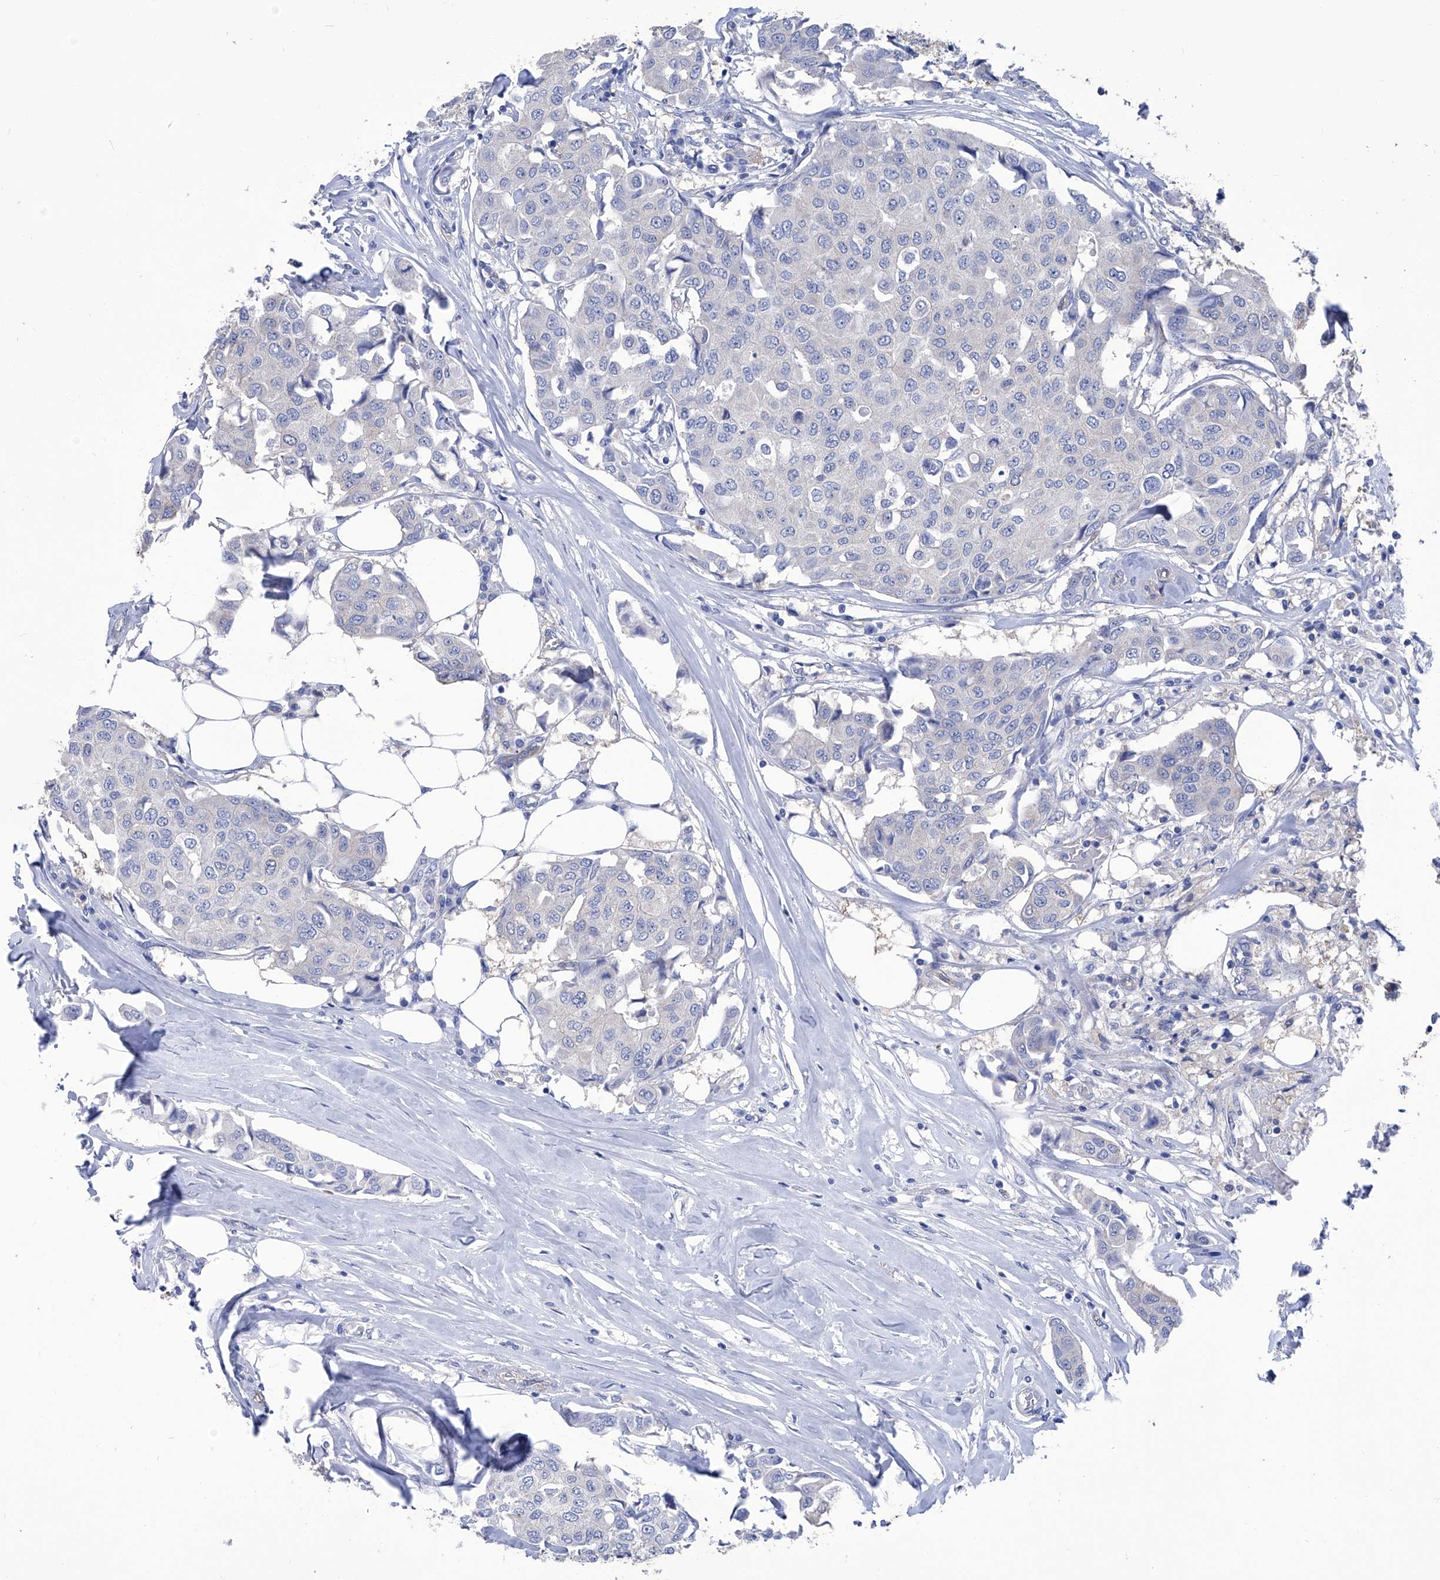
{"staining": {"intensity": "negative", "quantity": "none", "location": "none"}, "tissue": "breast cancer", "cell_type": "Tumor cells", "image_type": "cancer", "snomed": [{"axis": "morphology", "description": "Duct carcinoma"}, {"axis": "topography", "description": "Breast"}], "caption": "Breast cancer (intraductal carcinoma) stained for a protein using IHC exhibits no positivity tumor cells.", "gene": "SMS", "patient": {"sex": "female", "age": 80}}